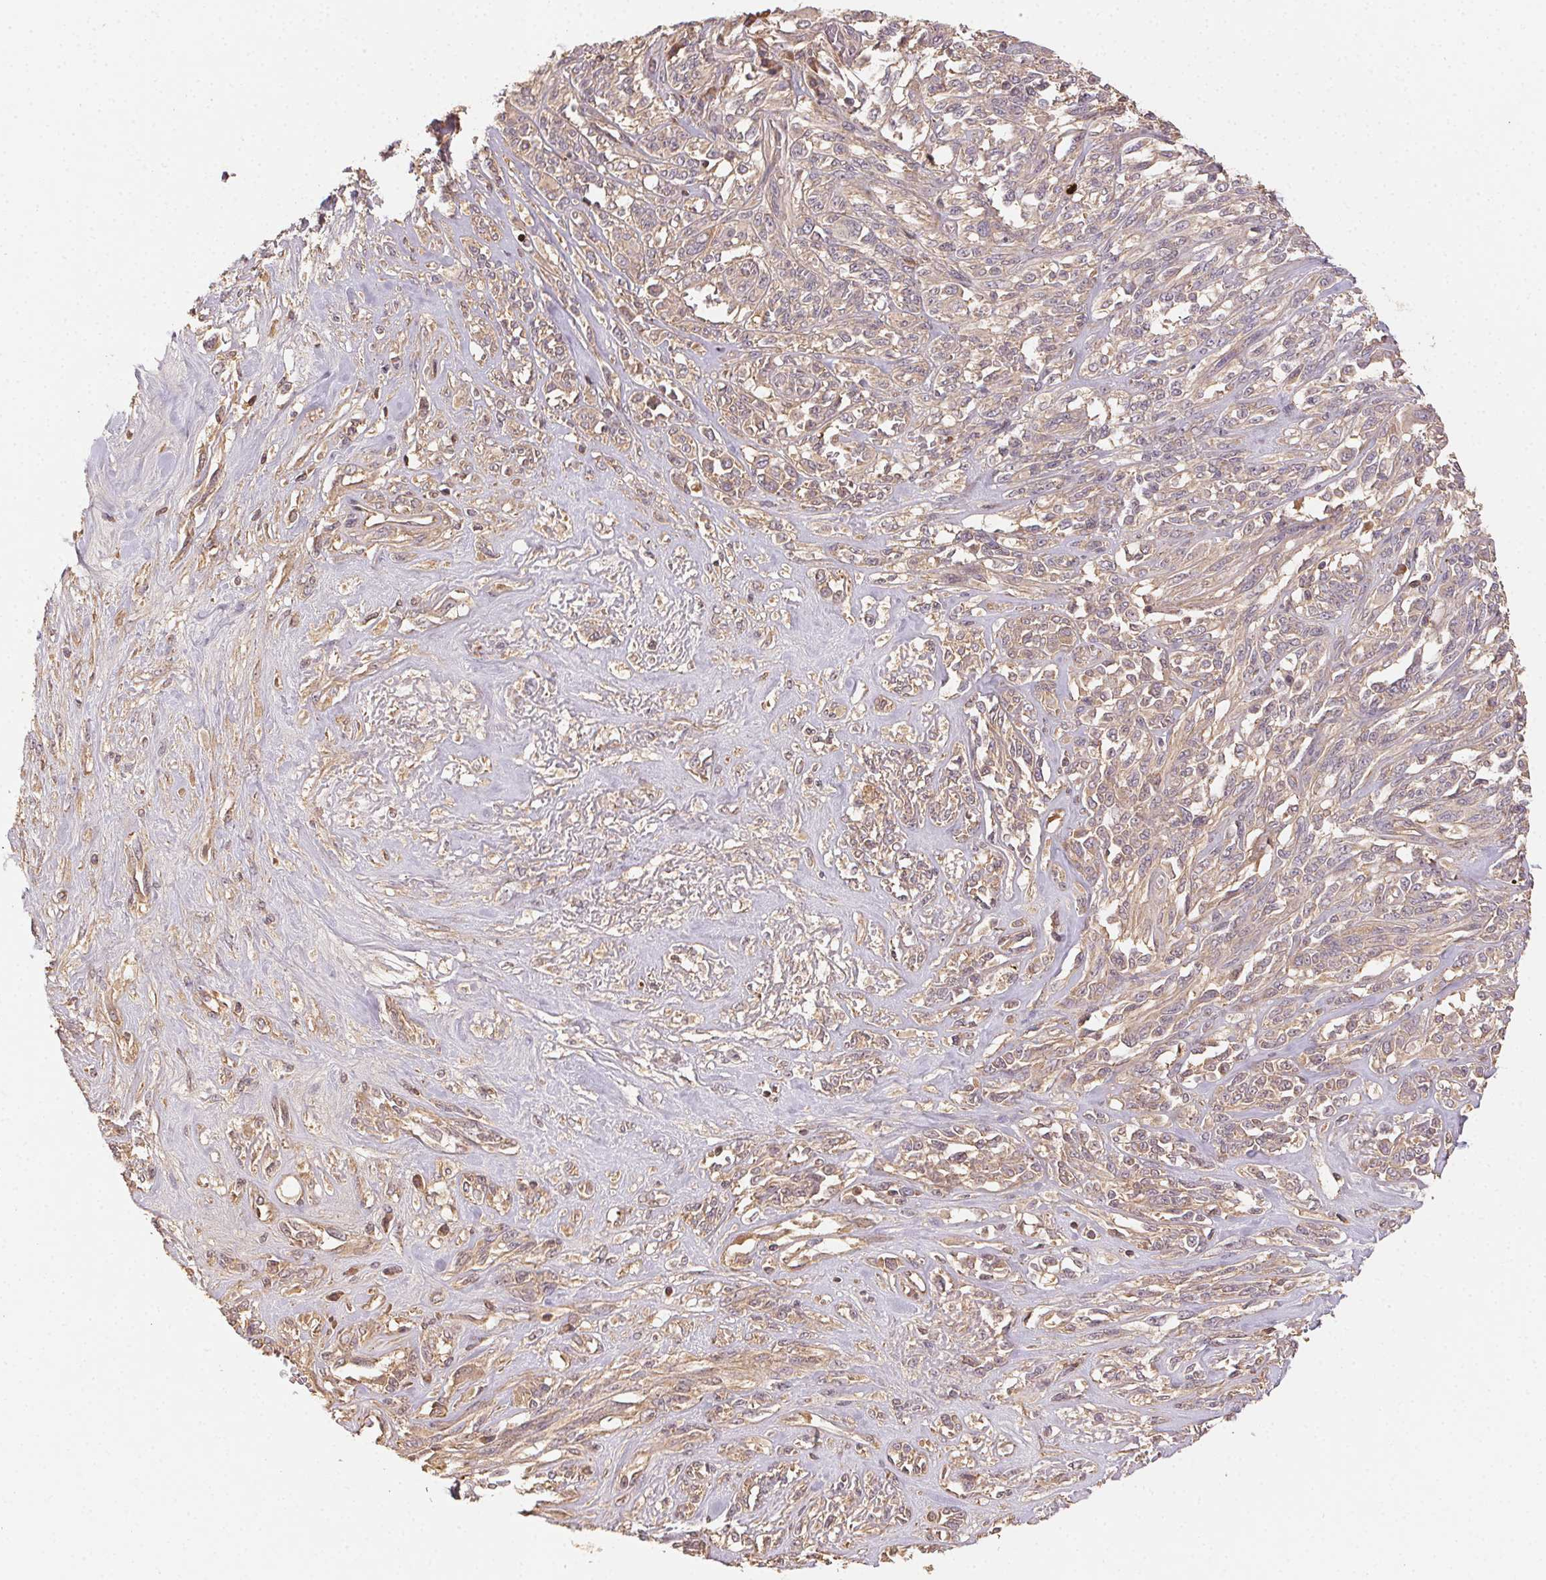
{"staining": {"intensity": "weak", "quantity": ">75%", "location": "cytoplasmic/membranous"}, "tissue": "melanoma", "cell_type": "Tumor cells", "image_type": "cancer", "snomed": [{"axis": "morphology", "description": "Malignant melanoma, NOS"}, {"axis": "topography", "description": "Skin"}], "caption": "This is an image of immunohistochemistry staining of melanoma, which shows weak staining in the cytoplasmic/membranous of tumor cells.", "gene": "RALA", "patient": {"sex": "female", "age": 91}}